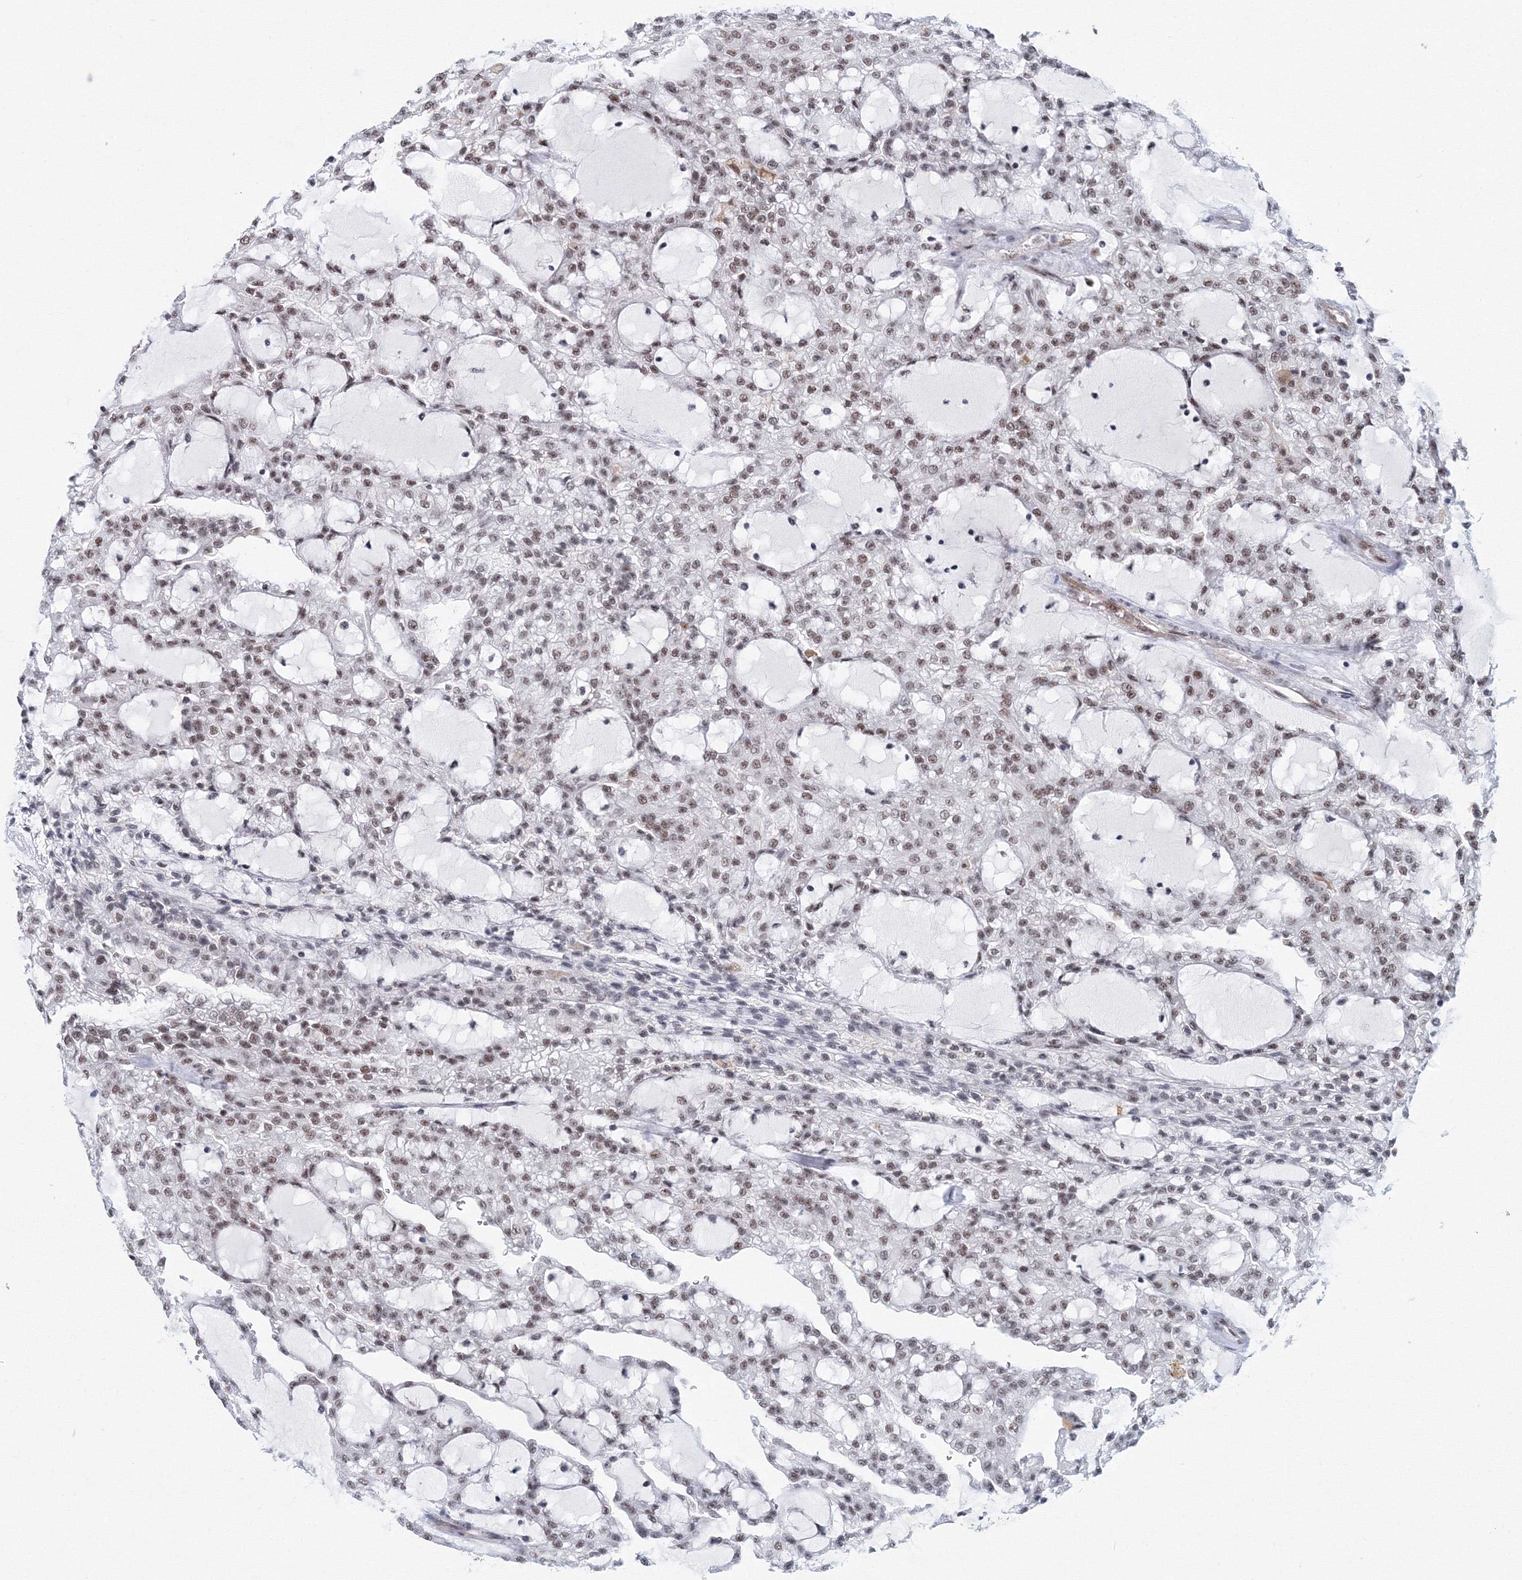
{"staining": {"intensity": "moderate", "quantity": ">75%", "location": "nuclear"}, "tissue": "renal cancer", "cell_type": "Tumor cells", "image_type": "cancer", "snomed": [{"axis": "morphology", "description": "Adenocarcinoma, NOS"}, {"axis": "topography", "description": "Kidney"}], "caption": "The immunohistochemical stain highlights moderate nuclear expression in tumor cells of adenocarcinoma (renal) tissue.", "gene": "SF3B6", "patient": {"sex": "male", "age": 63}}